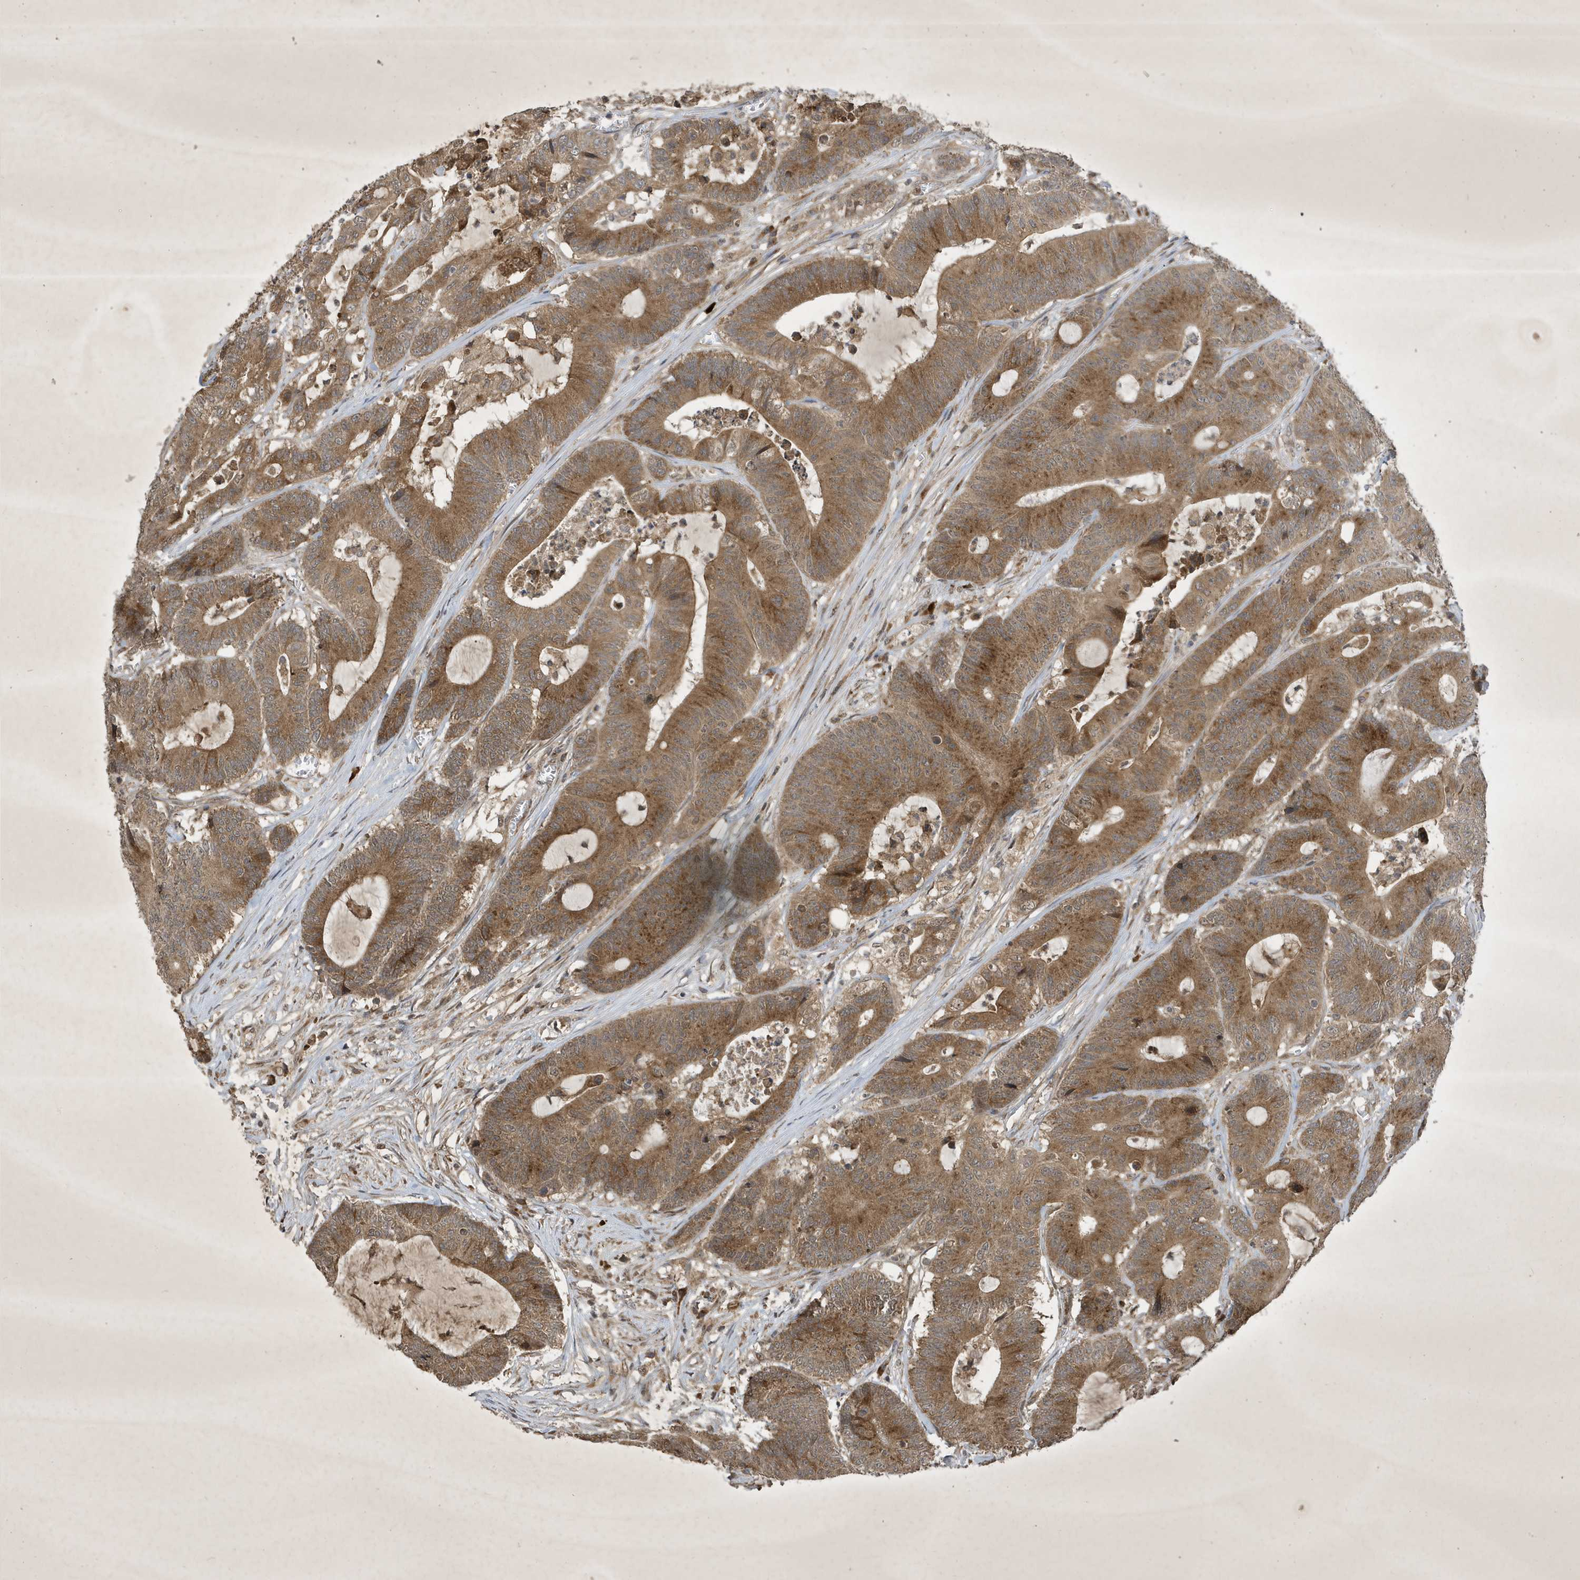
{"staining": {"intensity": "moderate", "quantity": ">75%", "location": "cytoplasmic/membranous"}, "tissue": "colorectal cancer", "cell_type": "Tumor cells", "image_type": "cancer", "snomed": [{"axis": "morphology", "description": "Adenocarcinoma, NOS"}, {"axis": "topography", "description": "Colon"}], "caption": "Moderate cytoplasmic/membranous expression for a protein is present in about >75% of tumor cells of colorectal adenocarcinoma using IHC.", "gene": "STX10", "patient": {"sex": "female", "age": 84}}